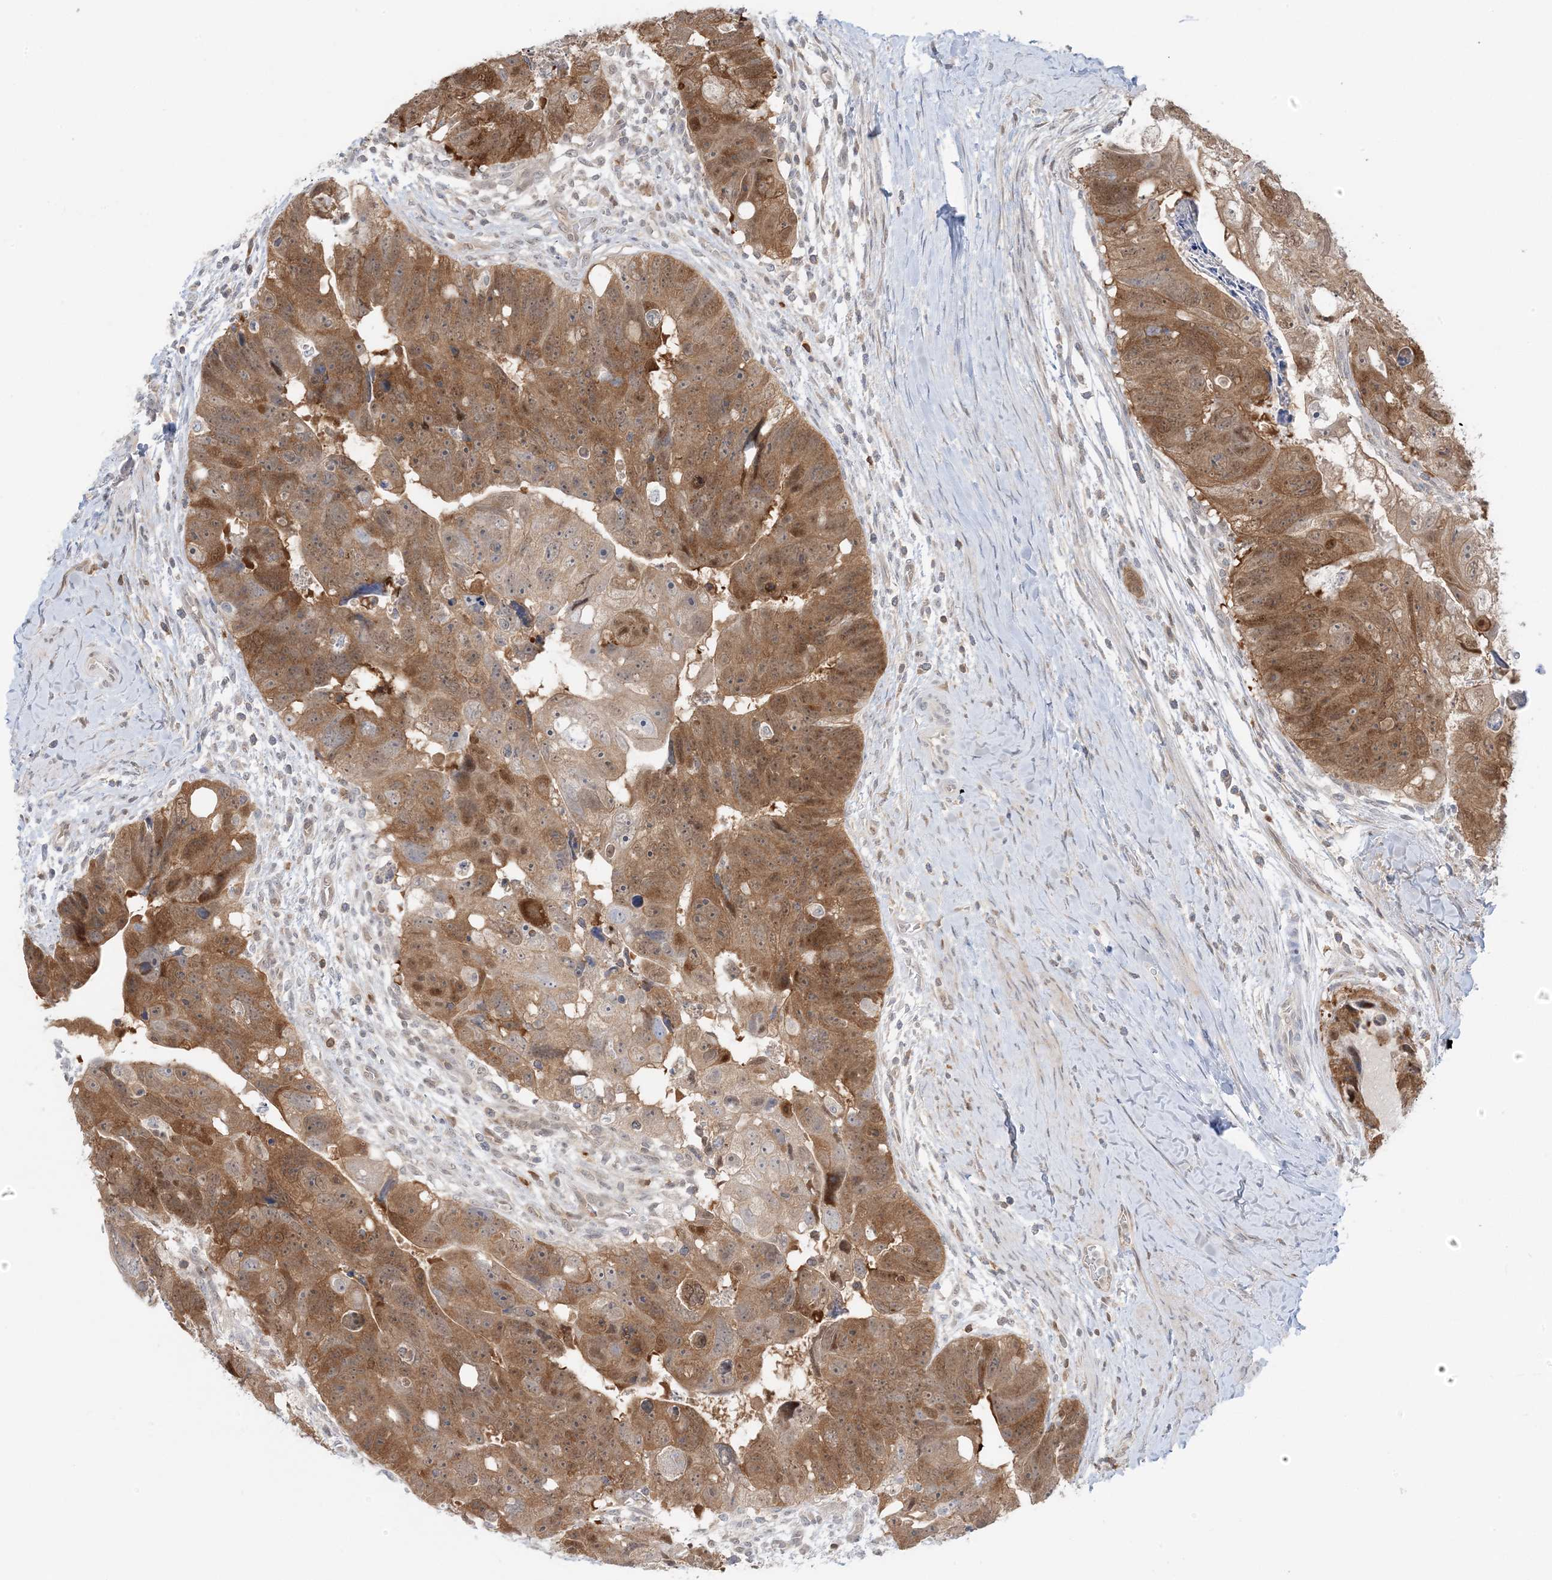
{"staining": {"intensity": "moderate", "quantity": ">75%", "location": "cytoplasmic/membranous,nuclear"}, "tissue": "colorectal cancer", "cell_type": "Tumor cells", "image_type": "cancer", "snomed": [{"axis": "morphology", "description": "Adenocarcinoma, NOS"}, {"axis": "topography", "description": "Rectum"}], "caption": "Immunohistochemistry of colorectal cancer displays medium levels of moderate cytoplasmic/membranous and nuclear positivity in about >75% of tumor cells.", "gene": "OGA", "patient": {"sex": "male", "age": 59}}